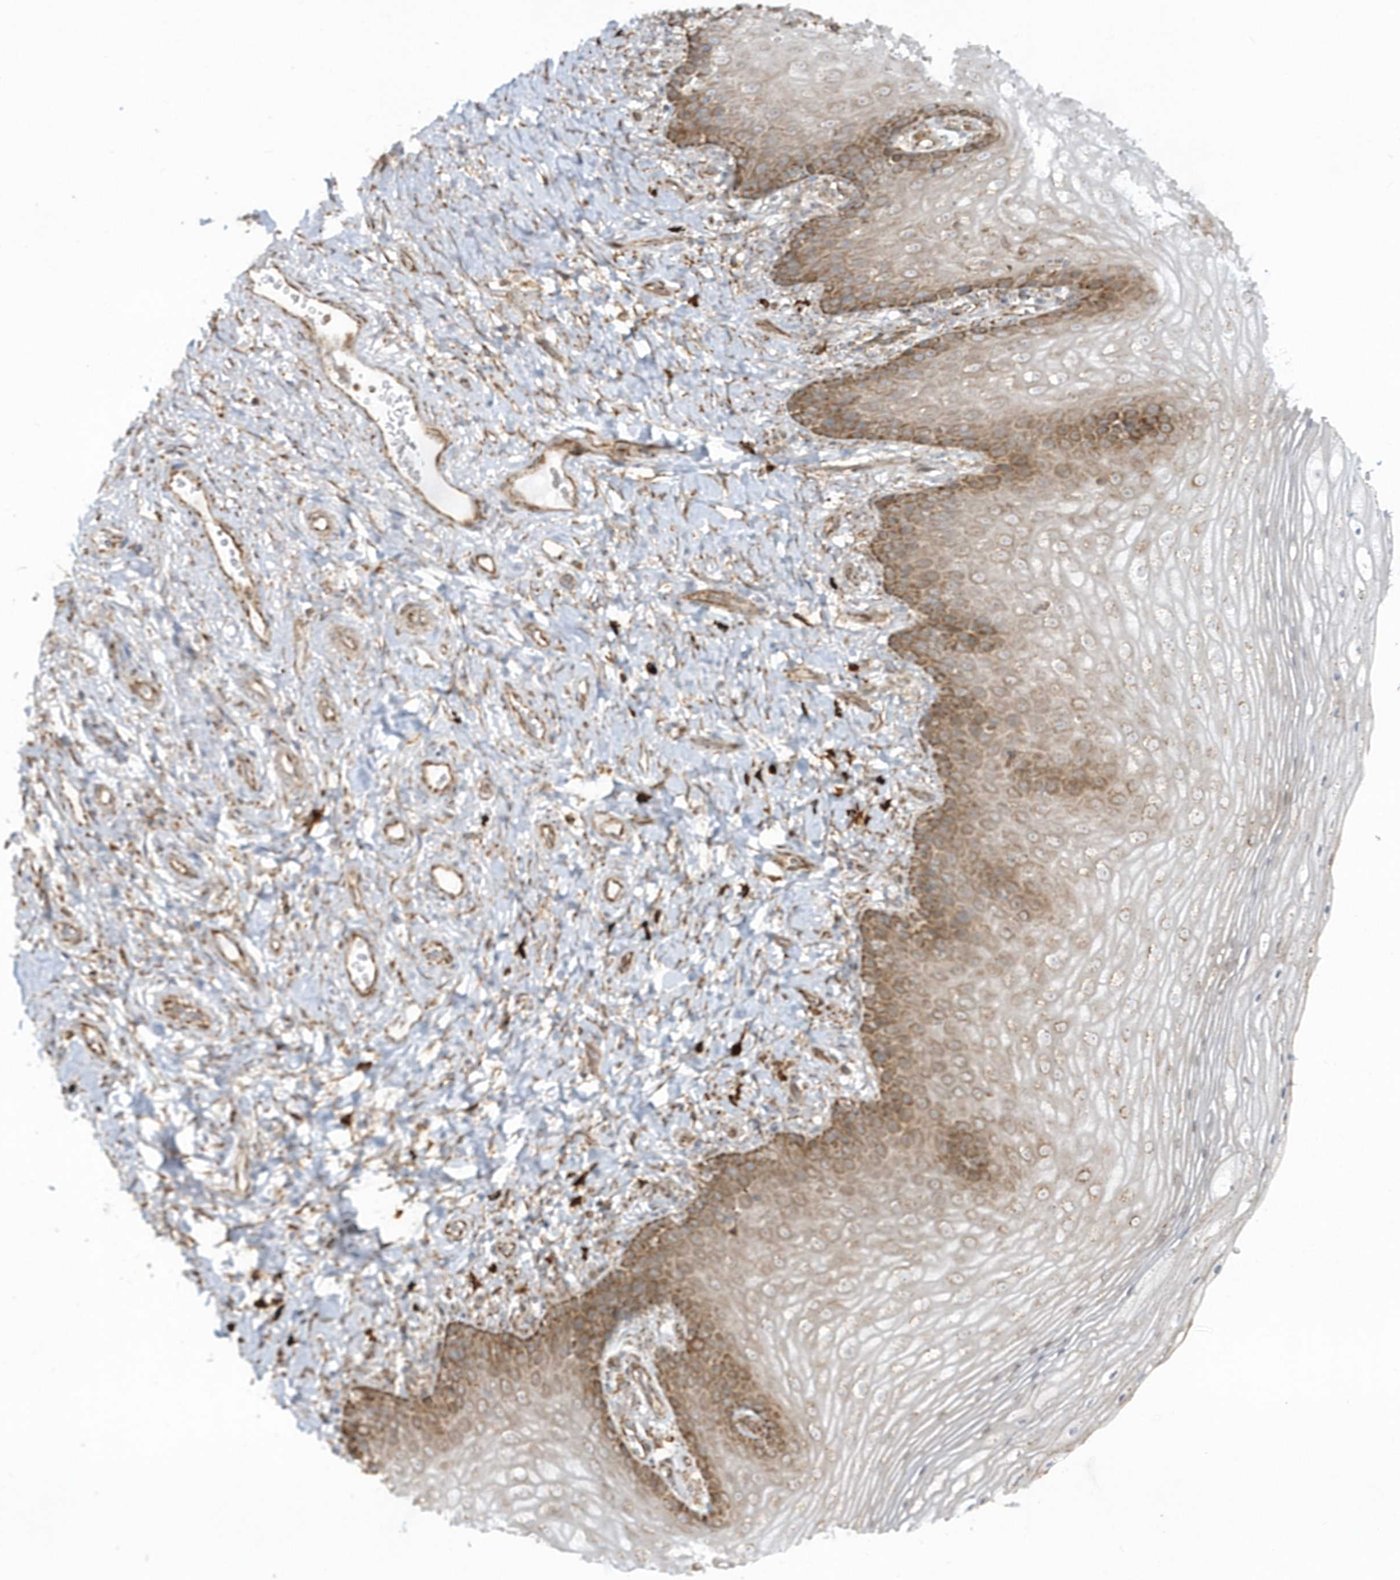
{"staining": {"intensity": "moderate", "quantity": "25%-75%", "location": "cytoplasmic/membranous"}, "tissue": "vagina", "cell_type": "Squamous epithelial cells", "image_type": "normal", "snomed": [{"axis": "morphology", "description": "Normal tissue, NOS"}, {"axis": "topography", "description": "Vagina"}], "caption": "Immunohistochemical staining of normal human vagina shows moderate cytoplasmic/membranous protein positivity in about 25%-75% of squamous epithelial cells.", "gene": "SH3BP2", "patient": {"sex": "female", "age": 60}}